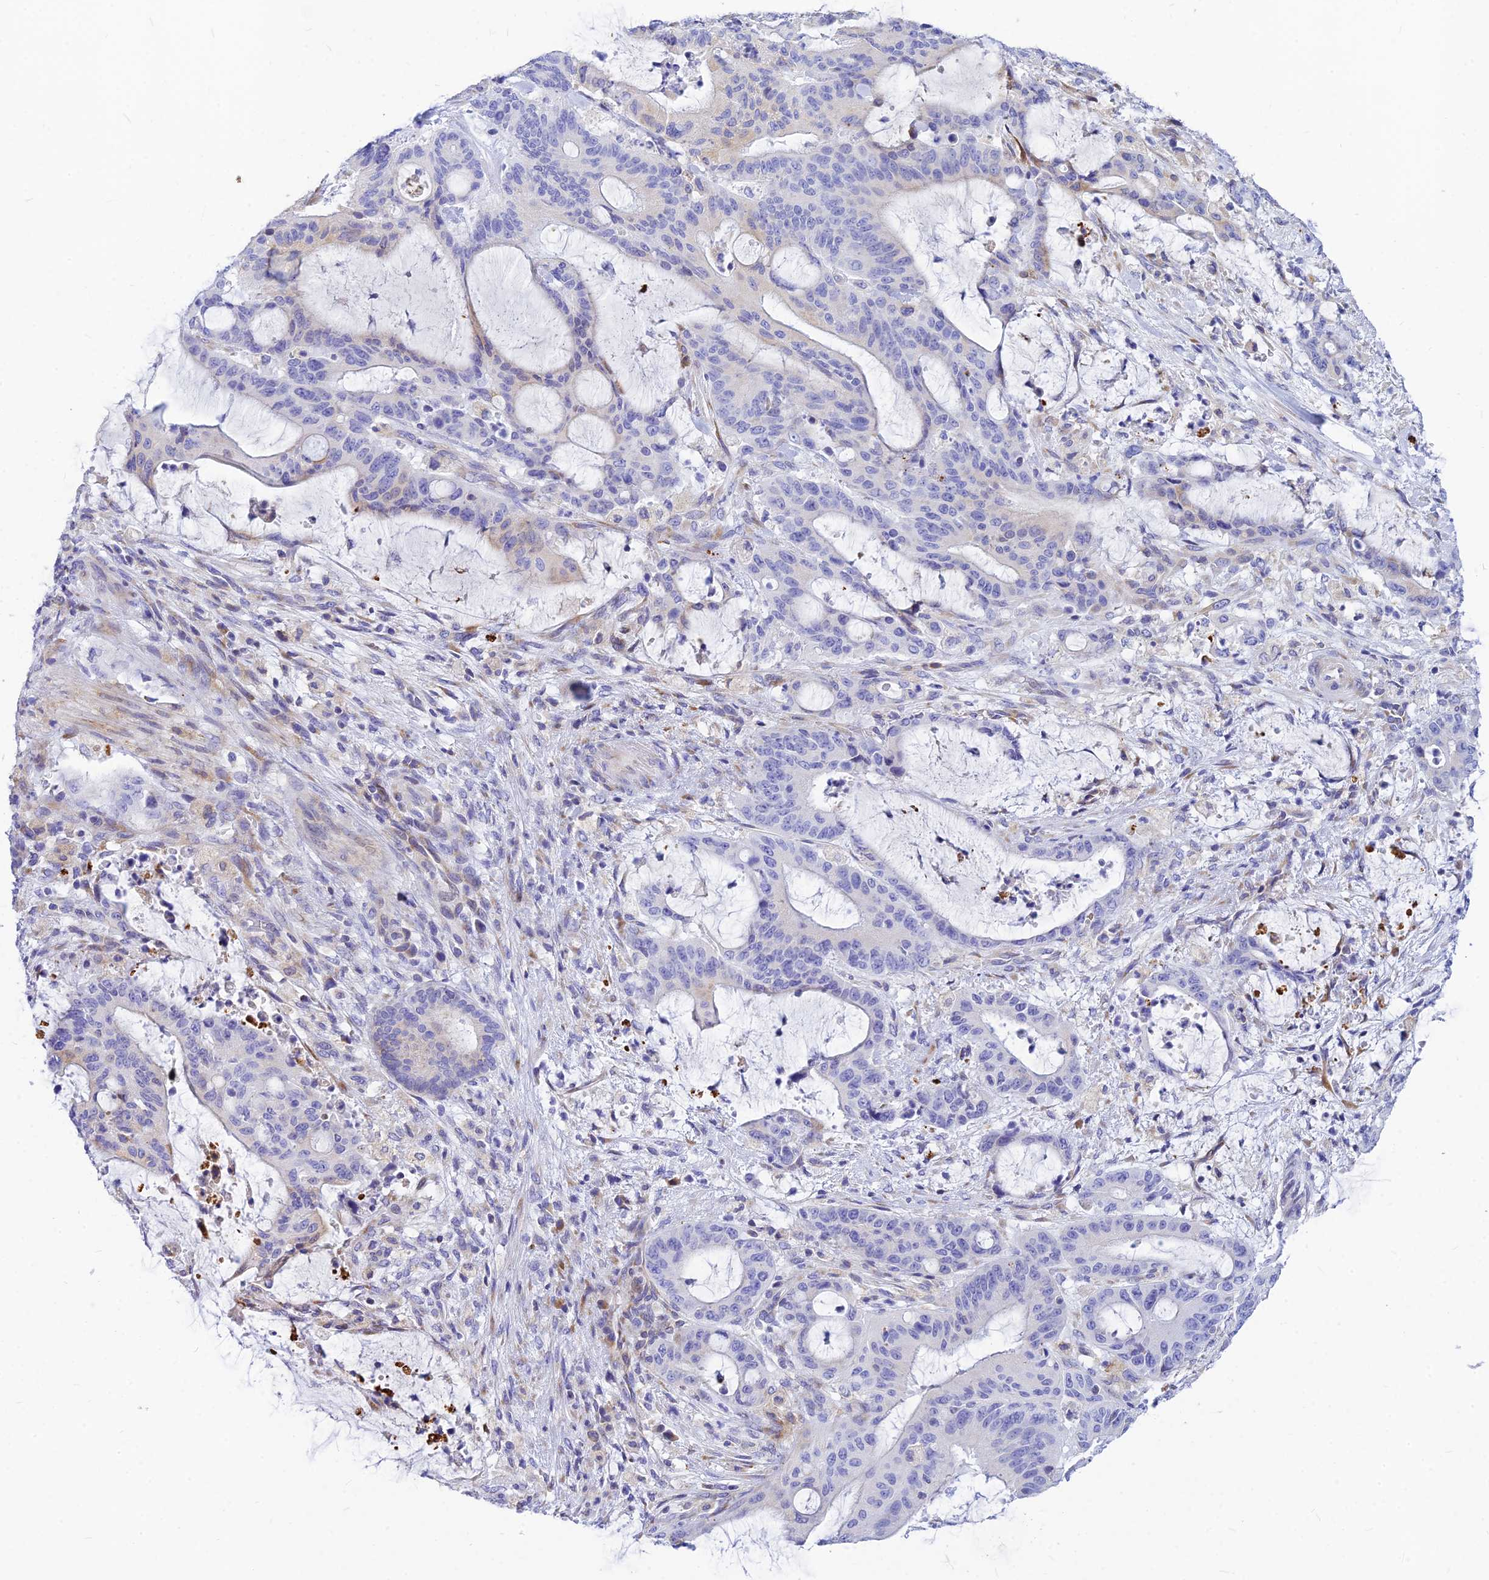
{"staining": {"intensity": "negative", "quantity": "none", "location": "none"}, "tissue": "liver cancer", "cell_type": "Tumor cells", "image_type": "cancer", "snomed": [{"axis": "morphology", "description": "Normal tissue, NOS"}, {"axis": "morphology", "description": "Cholangiocarcinoma"}, {"axis": "topography", "description": "Liver"}, {"axis": "topography", "description": "Peripheral nerve tissue"}], "caption": "Protein analysis of liver cancer (cholangiocarcinoma) reveals no significant positivity in tumor cells.", "gene": "CNOT6", "patient": {"sex": "female", "age": 73}}